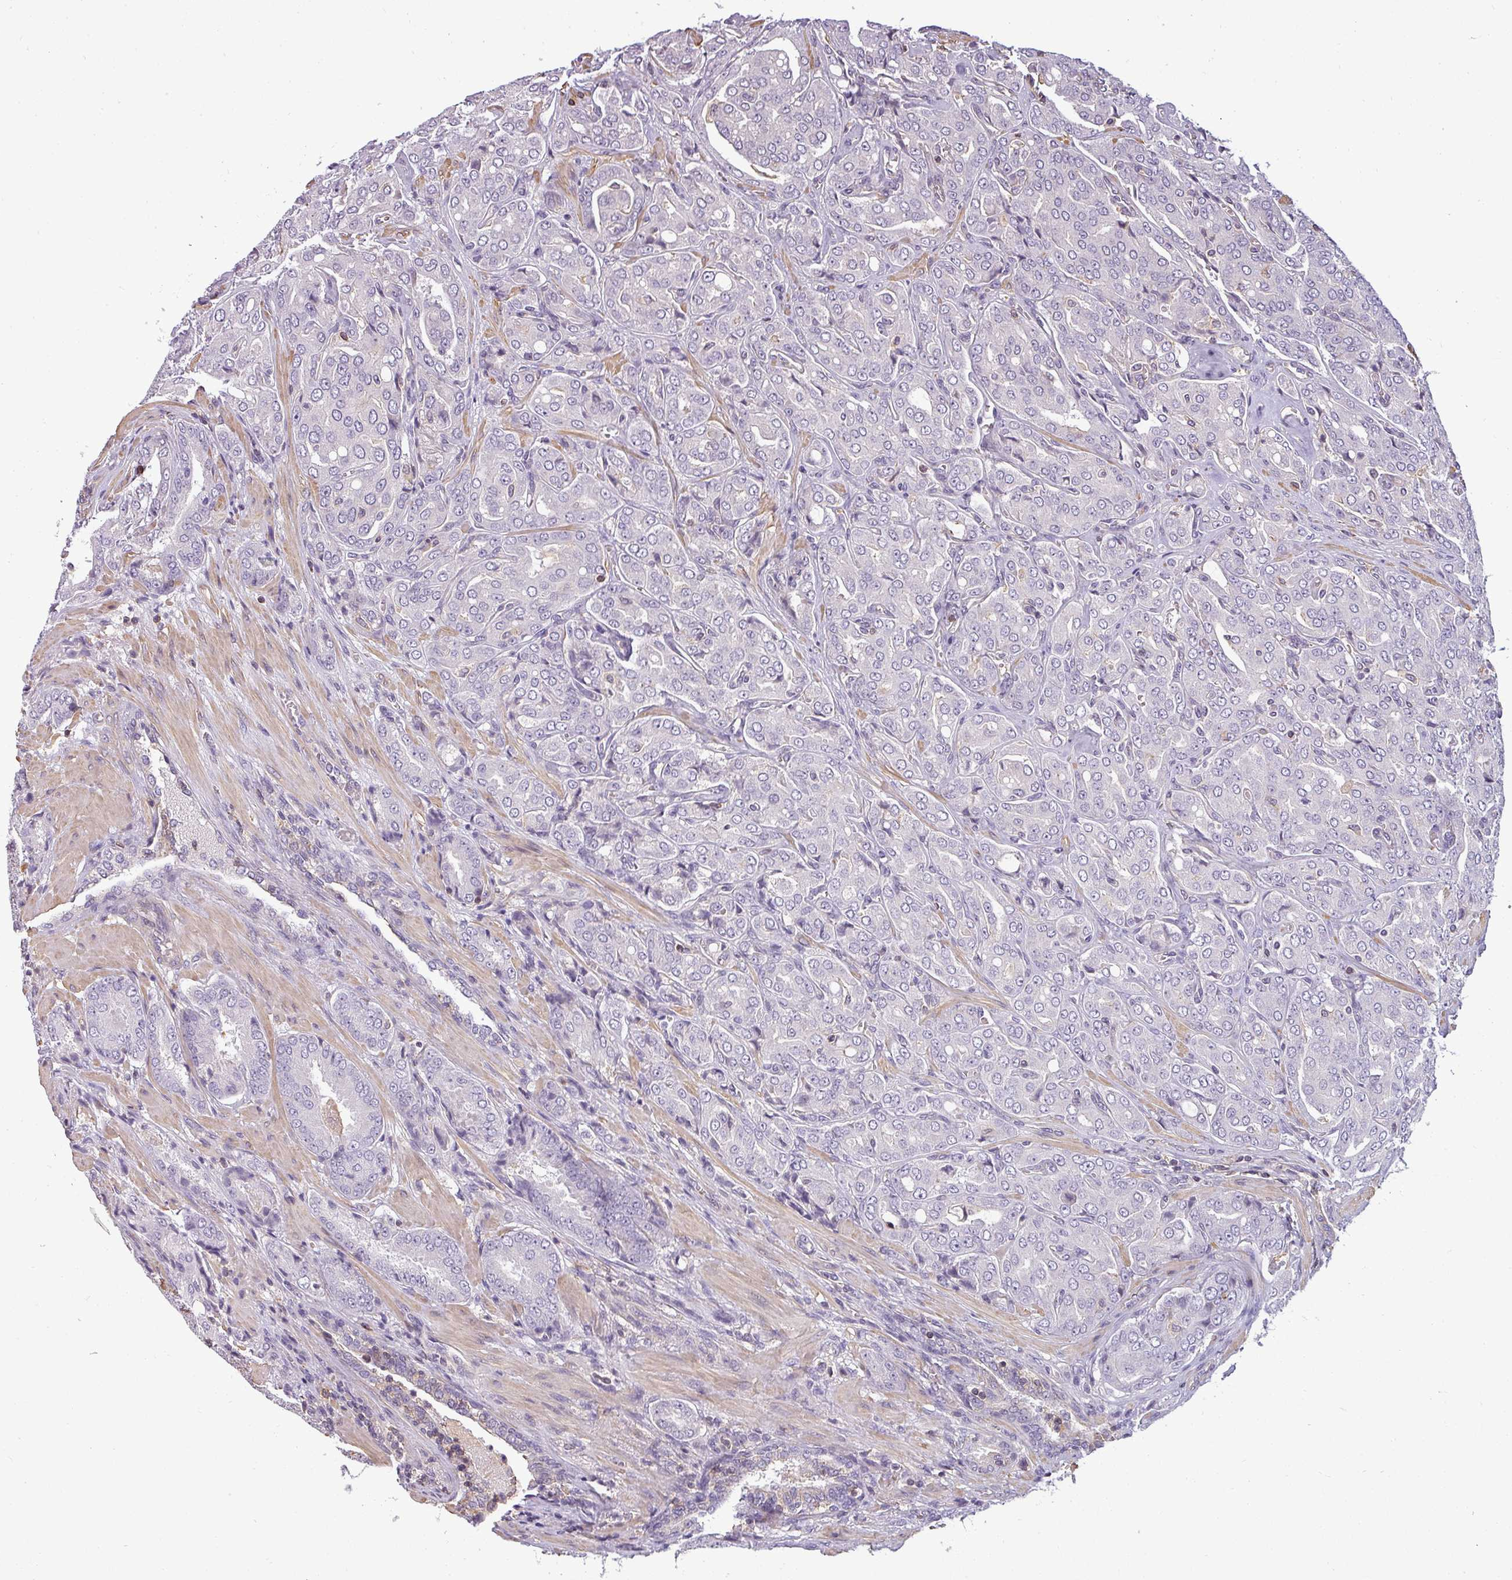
{"staining": {"intensity": "negative", "quantity": "none", "location": "none"}, "tissue": "prostate cancer", "cell_type": "Tumor cells", "image_type": "cancer", "snomed": [{"axis": "morphology", "description": "Adenocarcinoma, High grade"}, {"axis": "topography", "description": "Prostate"}], "caption": "Tumor cells show no significant protein expression in prostate cancer. Nuclei are stained in blue.", "gene": "ZNF835", "patient": {"sex": "male", "age": 68}}